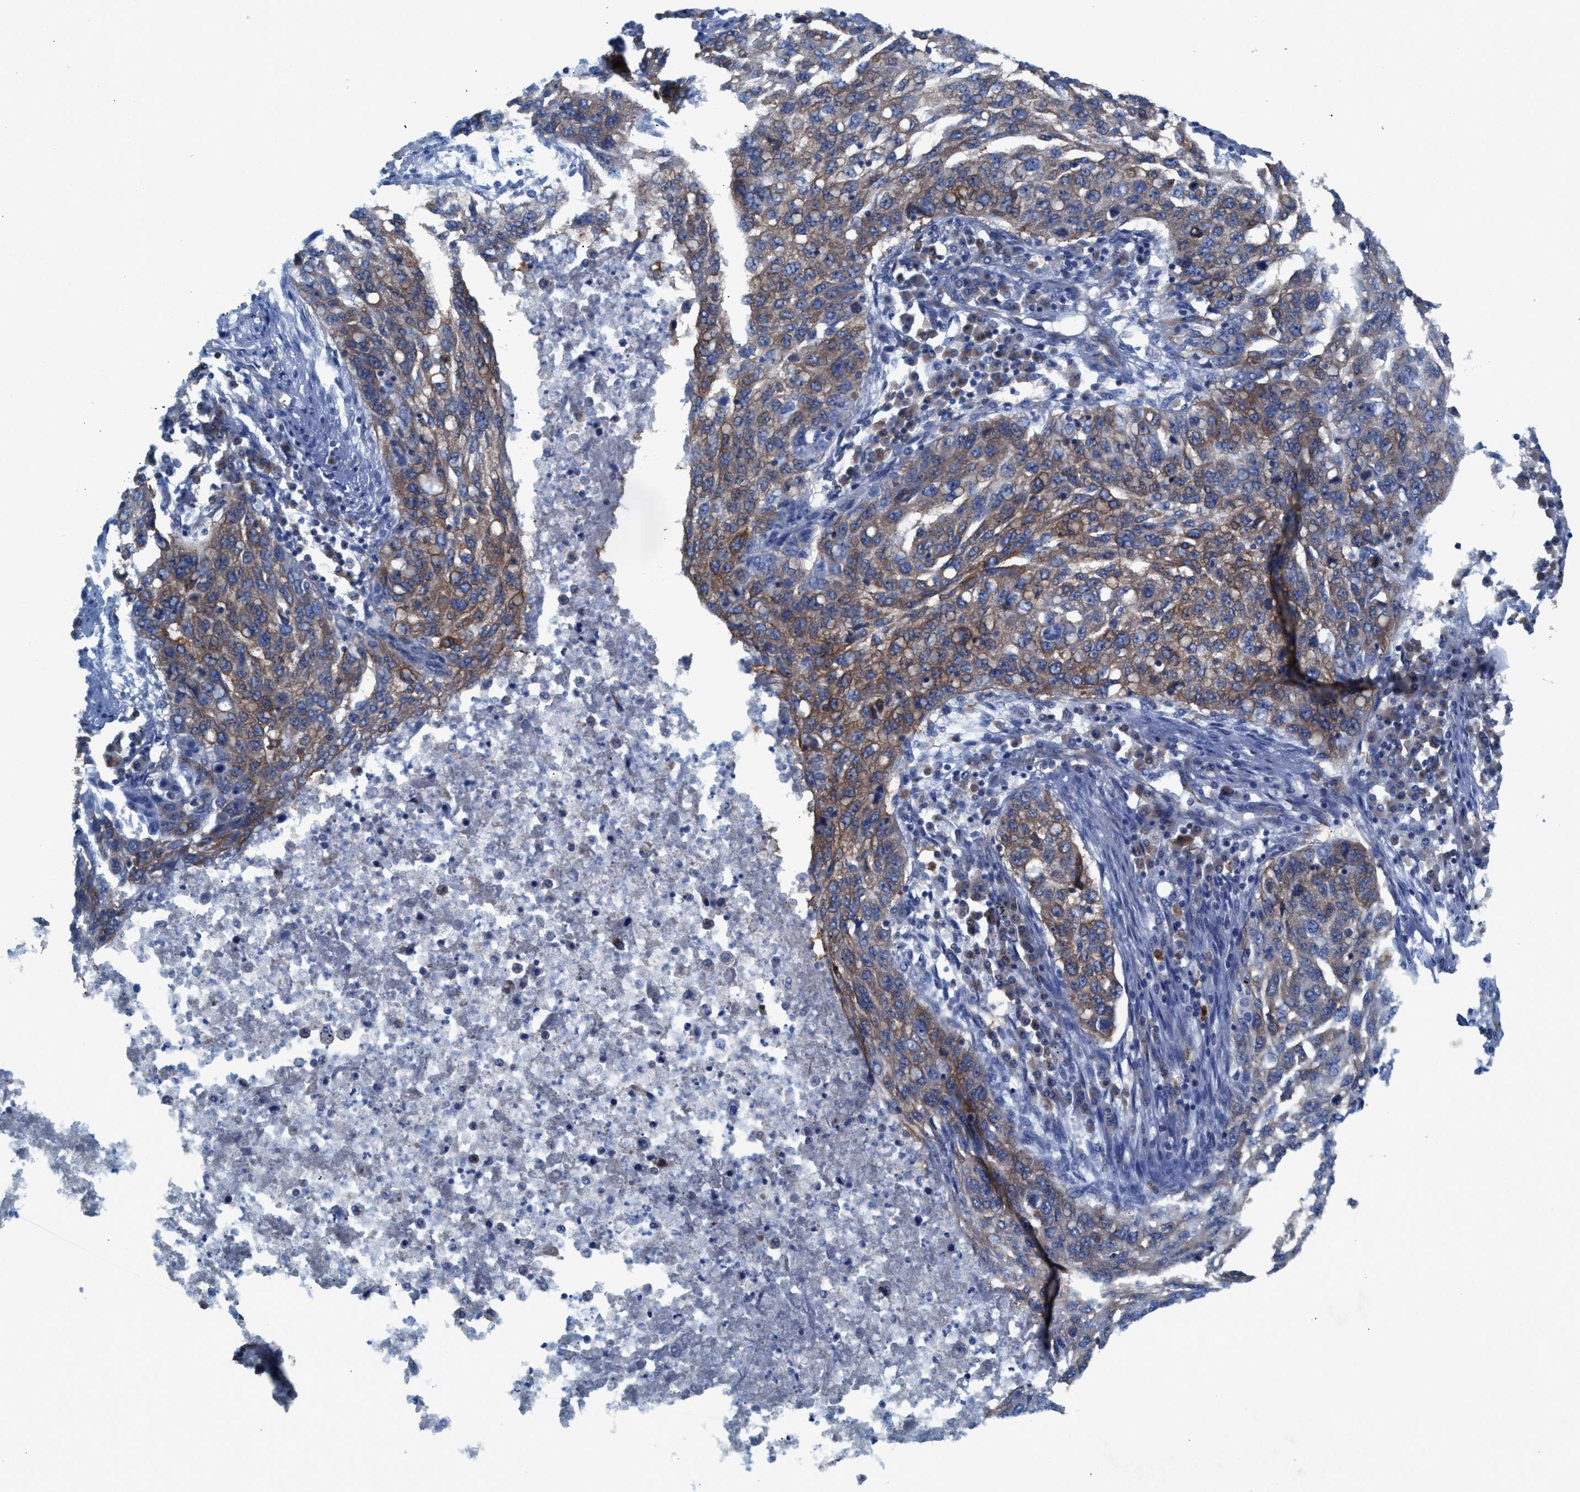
{"staining": {"intensity": "weak", "quantity": ">75%", "location": "cytoplasmic/membranous"}, "tissue": "lung cancer", "cell_type": "Tumor cells", "image_type": "cancer", "snomed": [{"axis": "morphology", "description": "Squamous cell carcinoma, NOS"}, {"axis": "topography", "description": "Lung"}], "caption": "Human lung cancer stained with a protein marker displays weak staining in tumor cells.", "gene": "NYAP1", "patient": {"sex": "female", "age": 63}}